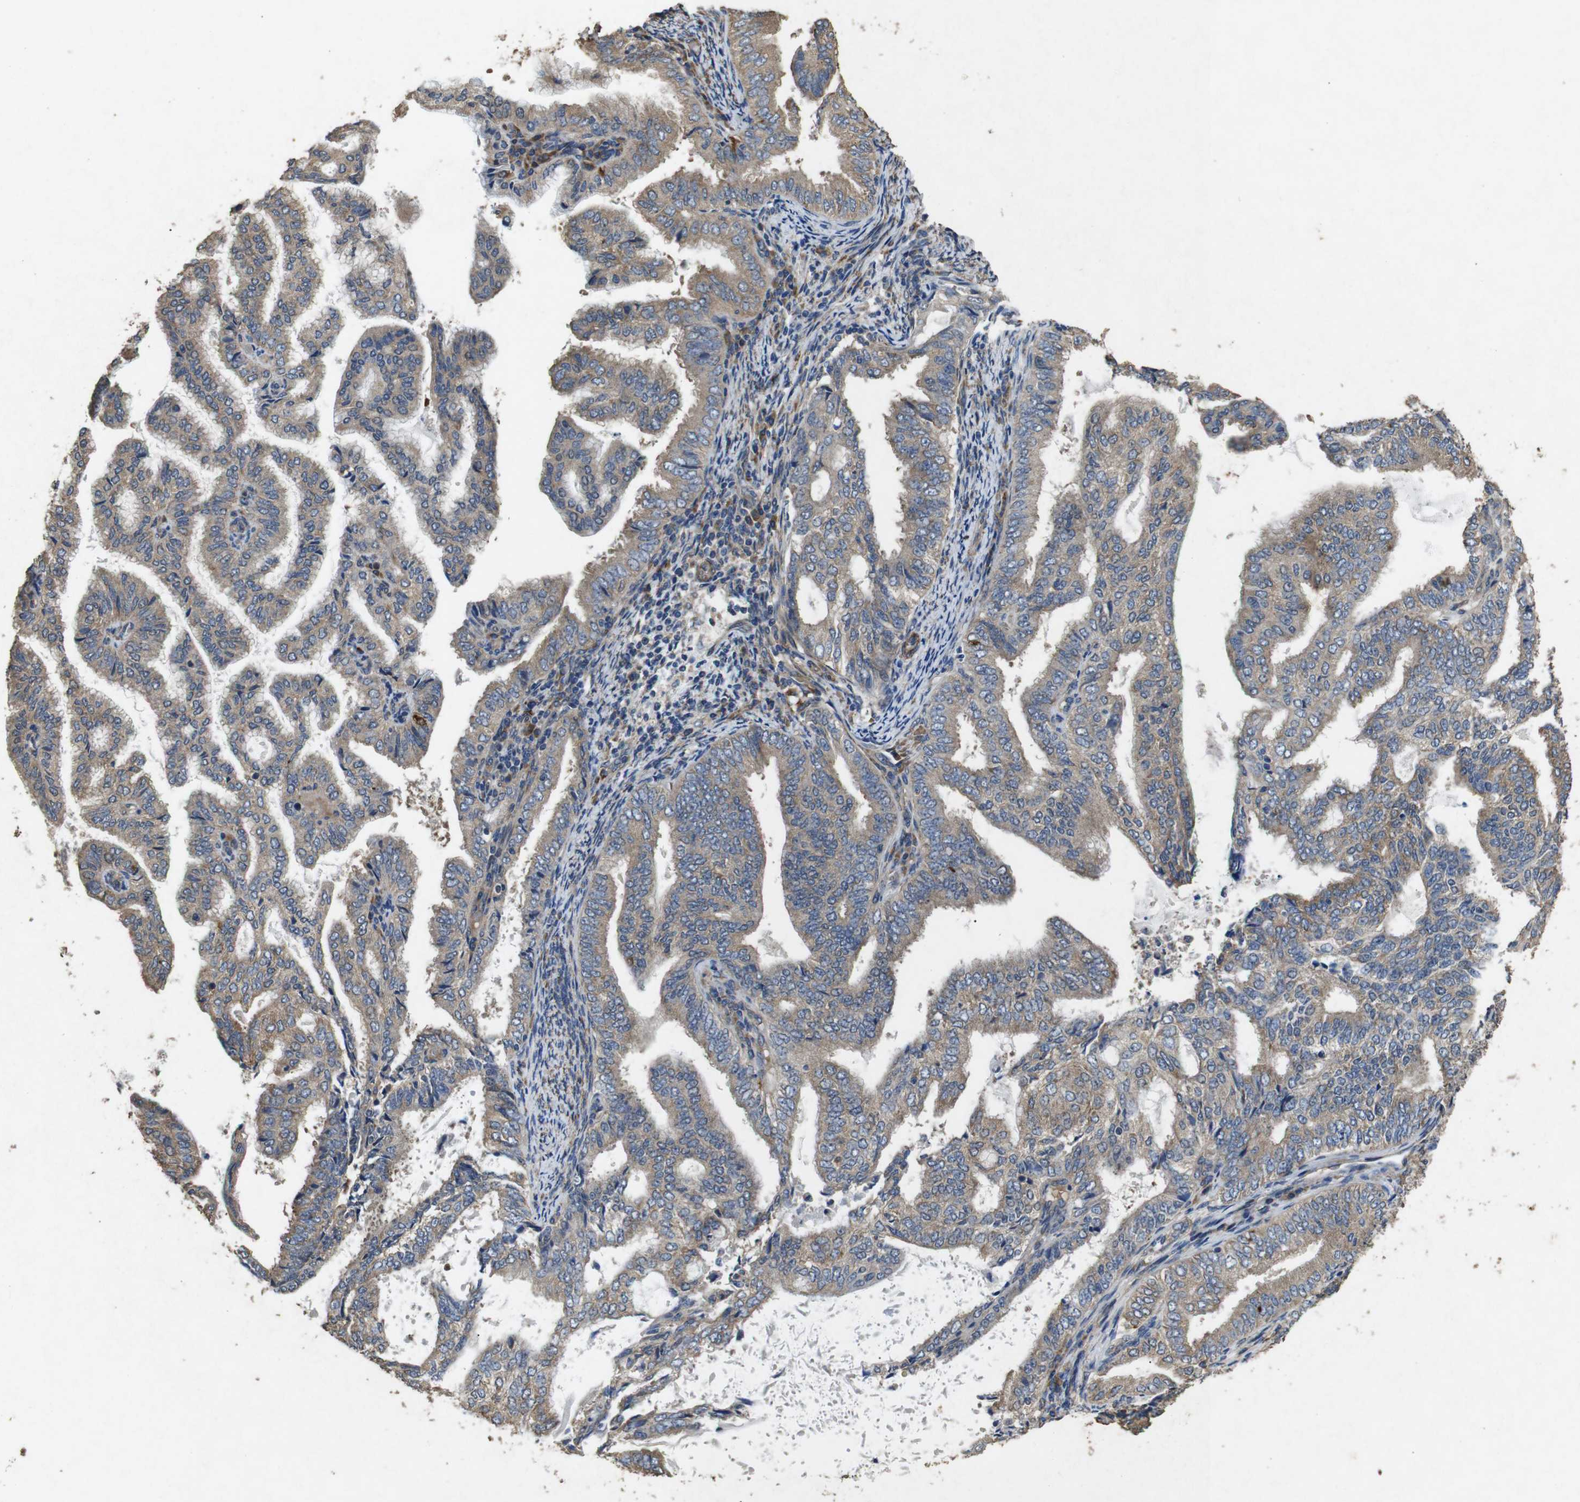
{"staining": {"intensity": "moderate", "quantity": ">75%", "location": "cytoplasmic/membranous"}, "tissue": "endometrial cancer", "cell_type": "Tumor cells", "image_type": "cancer", "snomed": [{"axis": "morphology", "description": "Adenocarcinoma, NOS"}, {"axis": "topography", "description": "Endometrium"}], "caption": "The micrograph exhibits staining of endometrial cancer, revealing moderate cytoplasmic/membranous protein positivity (brown color) within tumor cells. Ihc stains the protein in brown and the nuclei are stained blue.", "gene": "BNIP3", "patient": {"sex": "female", "age": 58}}